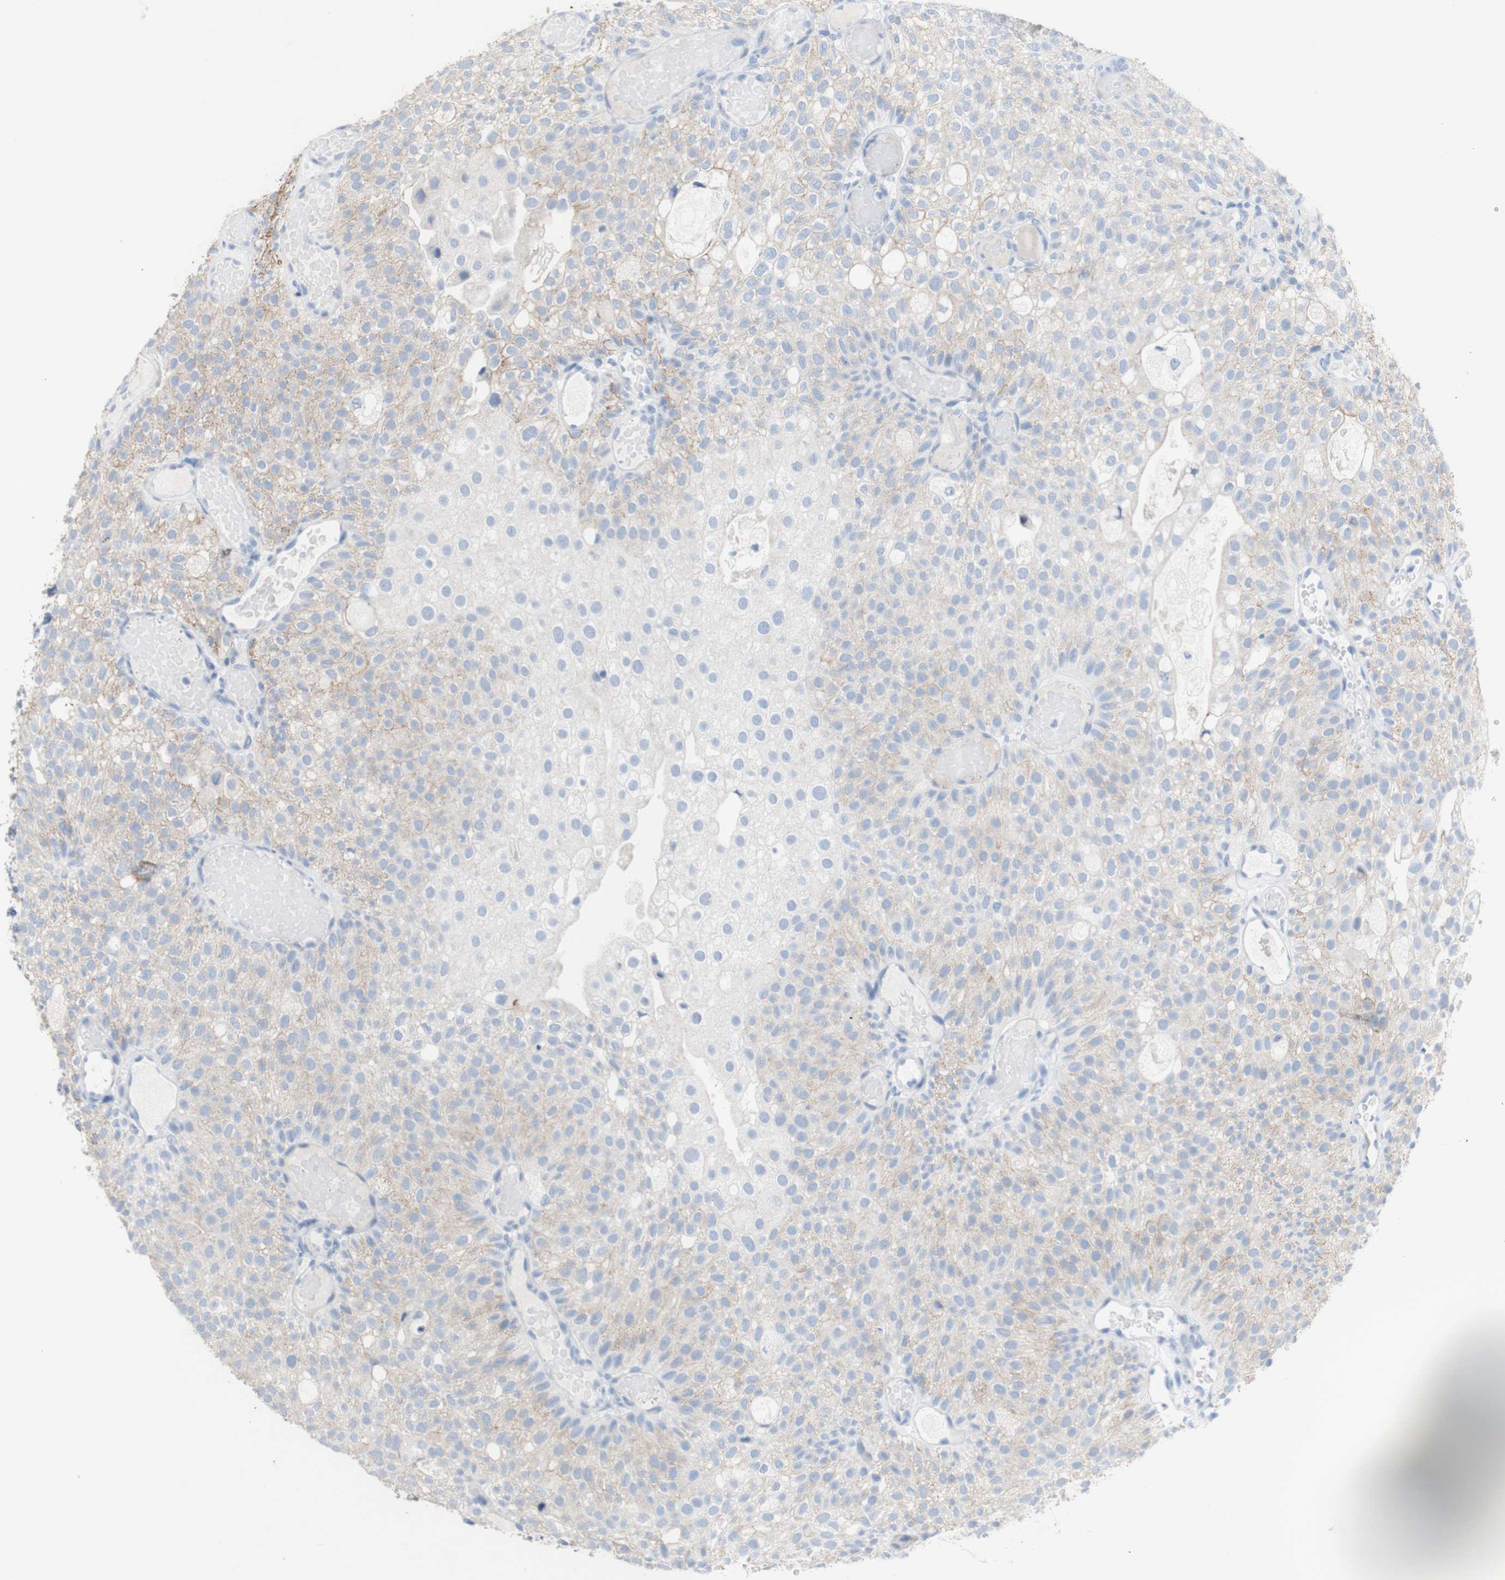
{"staining": {"intensity": "moderate", "quantity": "25%-75%", "location": "cytoplasmic/membranous"}, "tissue": "urothelial cancer", "cell_type": "Tumor cells", "image_type": "cancer", "snomed": [{"axis": "morphology", "description": "Urothelial carcinoma, Low grade"}, {"axis": "topography", "description": "Urinary bladder"}], "caption": "Protein staining of urothelial cancer tissue demonstrates moderate cytoplasmic/membranous staining in approximately 25%-75% of tumor cells. The protein of interest is shown in brown color, while the nuclei are stained blue.", "gene": "DSC2", "patient": {"sex": "male", "age": 78}}